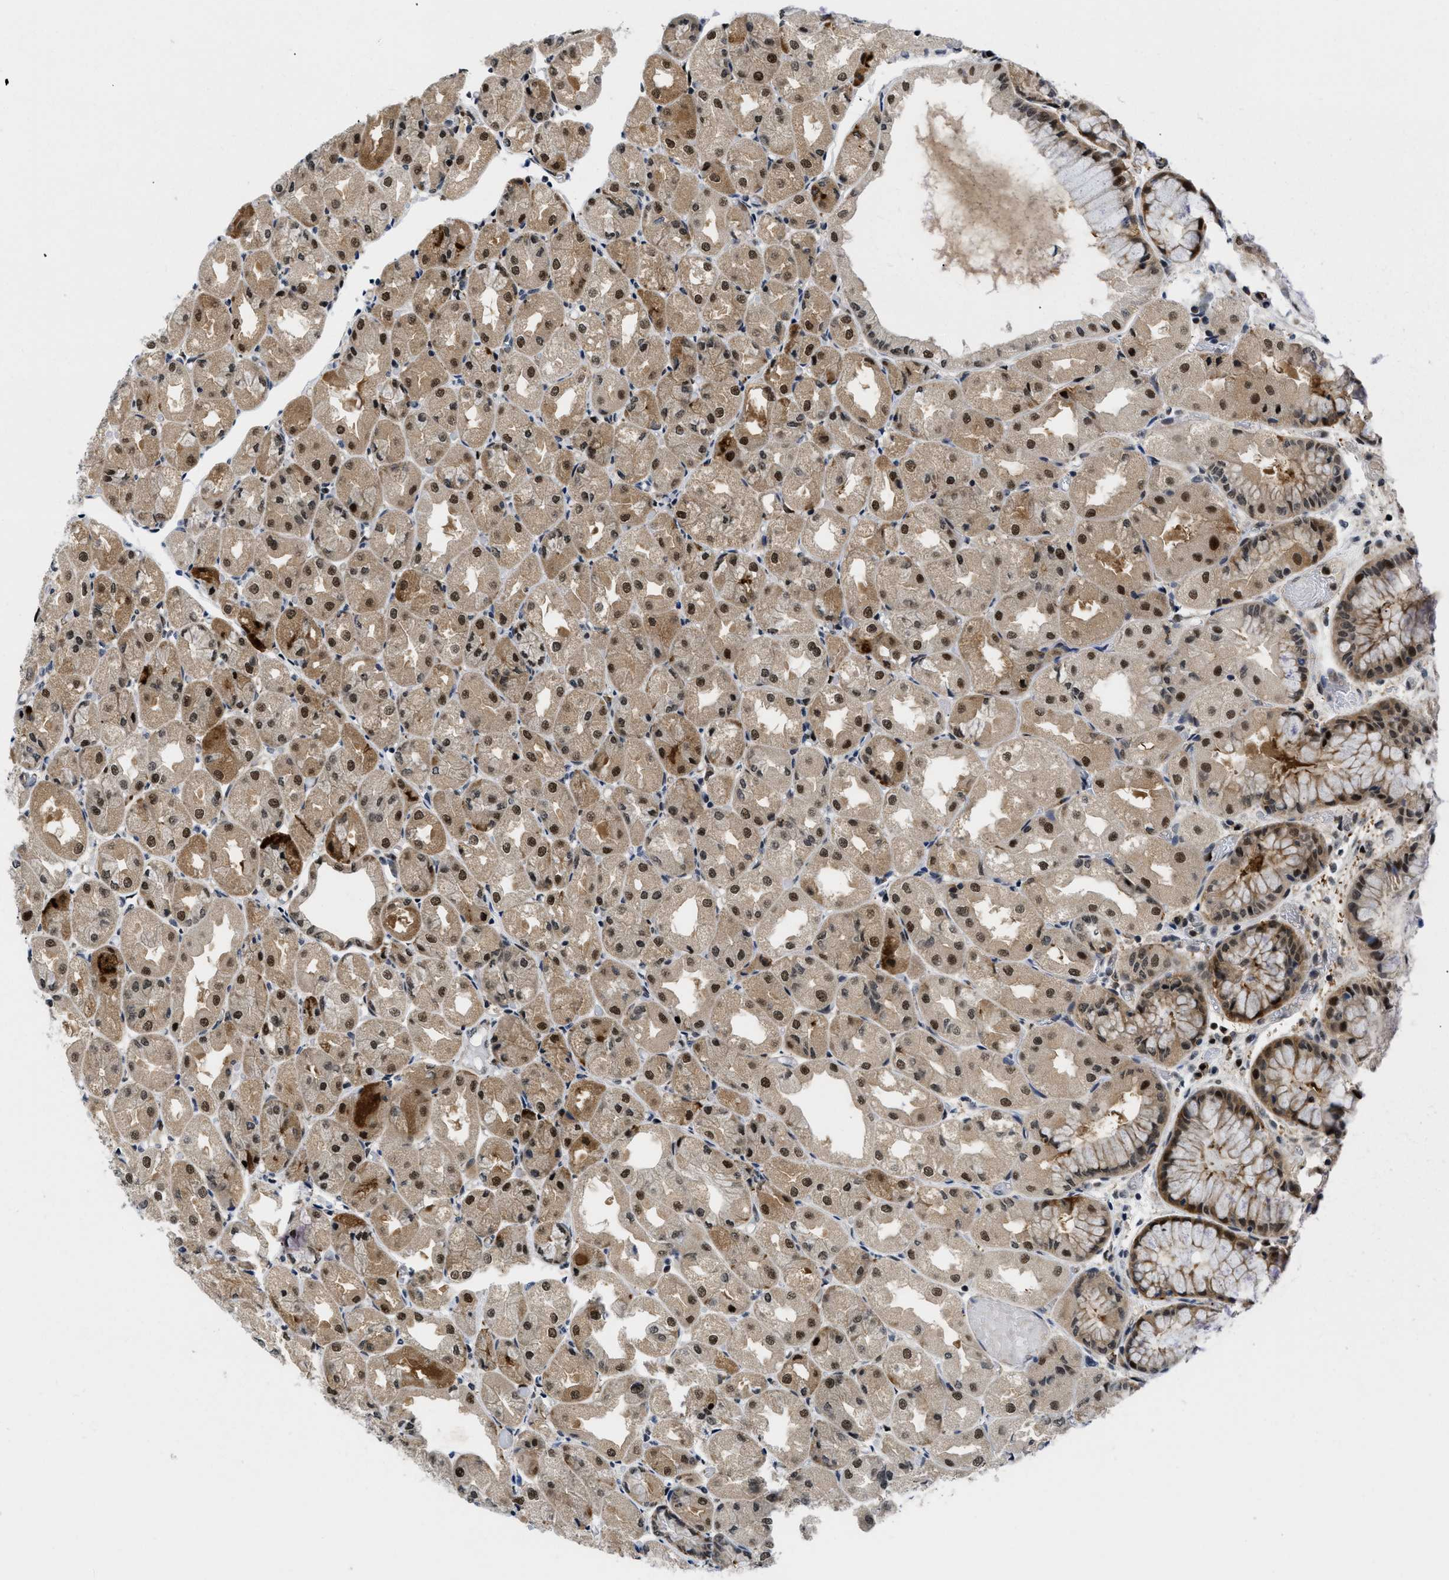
{"staining": {"intensity": "strong", "quantity": ">75%", "location": "cytoplasmic/membranous,nuclear"}, "tissue": "stomach", "cell_type": "Glandular cells", "image_type": "normal", "snomed": [{"axis": "morphology", "description": "Normal tissue, NOS"}, {"axis": "topography", "description": "Stomach, upper"}], "caption": "About >75% of glandular cells in unremarkable human stomach display strong cytoplasmic/membranous,nuclear protein expression as visualized by brown immunohistochemical staining.", "gene": "SLC29A2", "patient": {"sex": "male", "age": 72}}